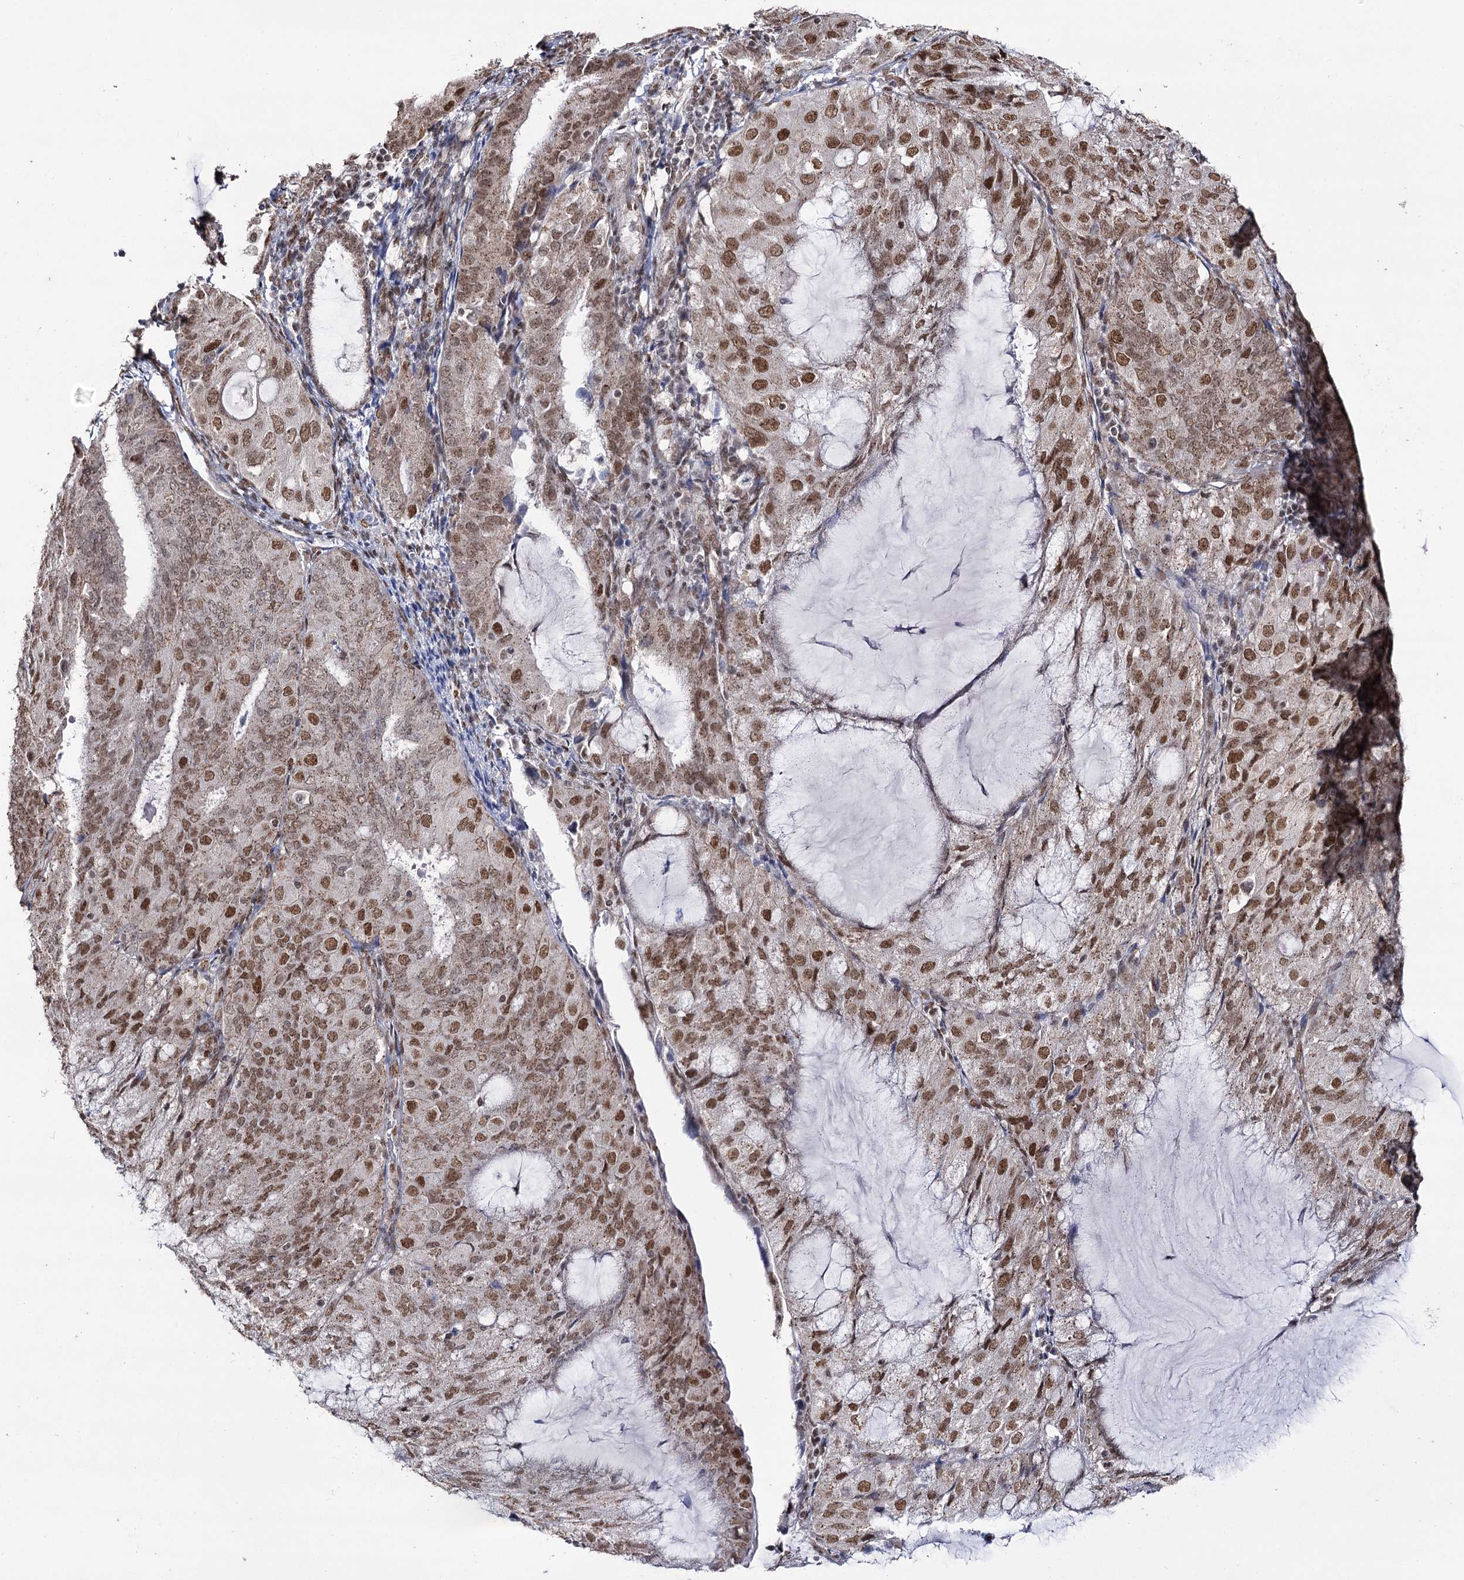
{"staining": {"intensity": "moderate", "quantity": ">75%", "location": "nuclear"}, "tissue": "endometrial cancer", "cell_type": "Tumor cells", "image_type": "cancer", "snomed": [{"axis": "morphology", "description": "Adenocarcinoma, NOS"}, {"axis": "topography", "description": "Endometrium"}], "caption": "Protein staining displays moderate nuclear expression in about >75% of tumor cells in adenocarcinoma (endometrial). (brown staining indicates protein expression, while blue staining denotes nuclei).", "gene": "VGLL4", "patient": {"sex": "female", "age": 81}}